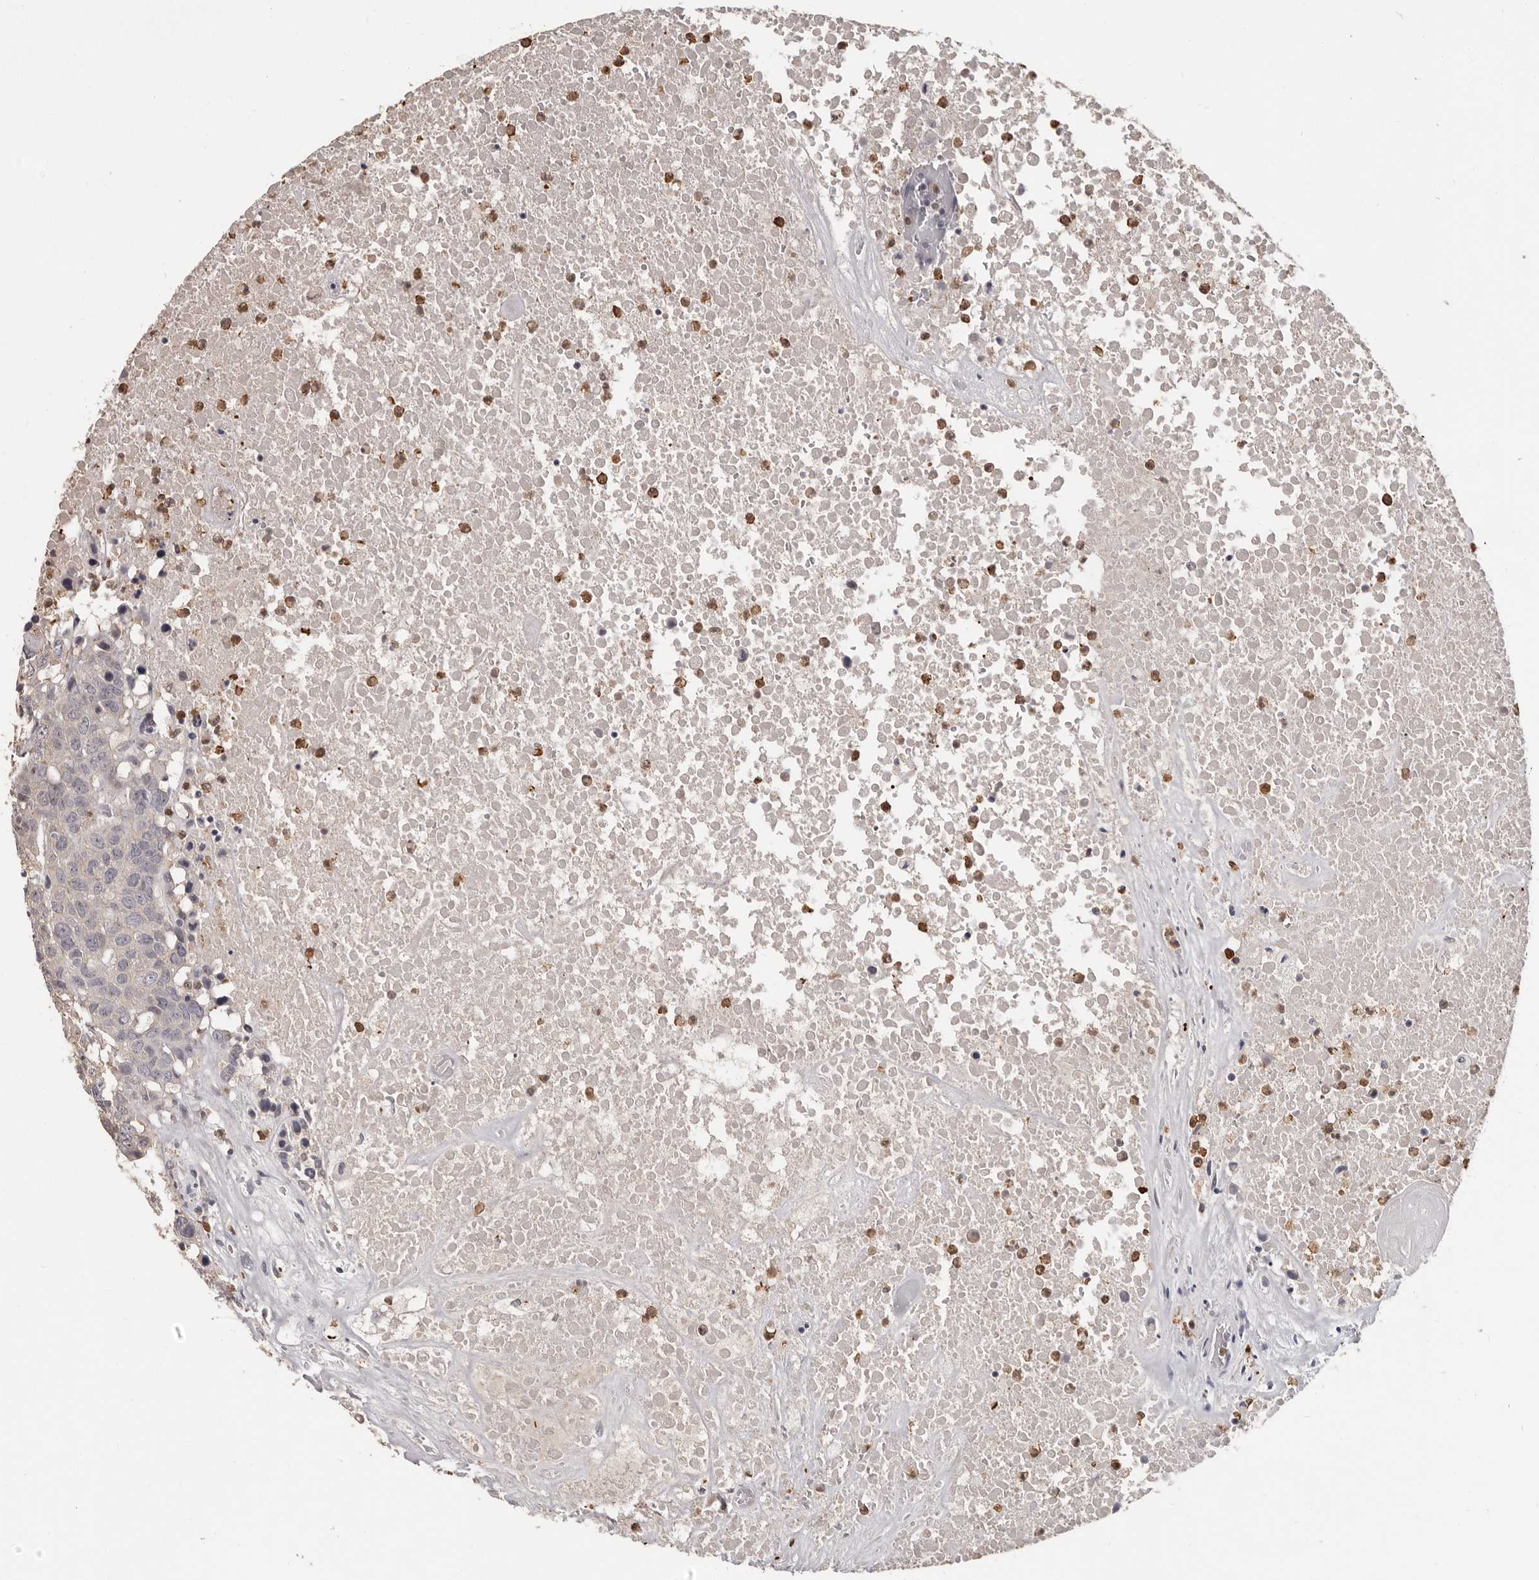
{"staining": {"intensity": "negative", "quantity": "none", "location": "none"}, "tissue": "head and neck cancer", "cell_type": "Tumor cells", "image_type": "cancer", "snomed": [{"axis": "morphology", "description": "Squamous cell carcinoma, NOS"}, {"axis": "topography", "description": "Head-Neck"}], "caption": "This is an immunohistochemistry (IHC) image of head and neck cancer (squamous cell carcinoma). There is no staining in tumor cells.", "gene": "GPR157", "patient": {"sex": "male", "age": 66}}